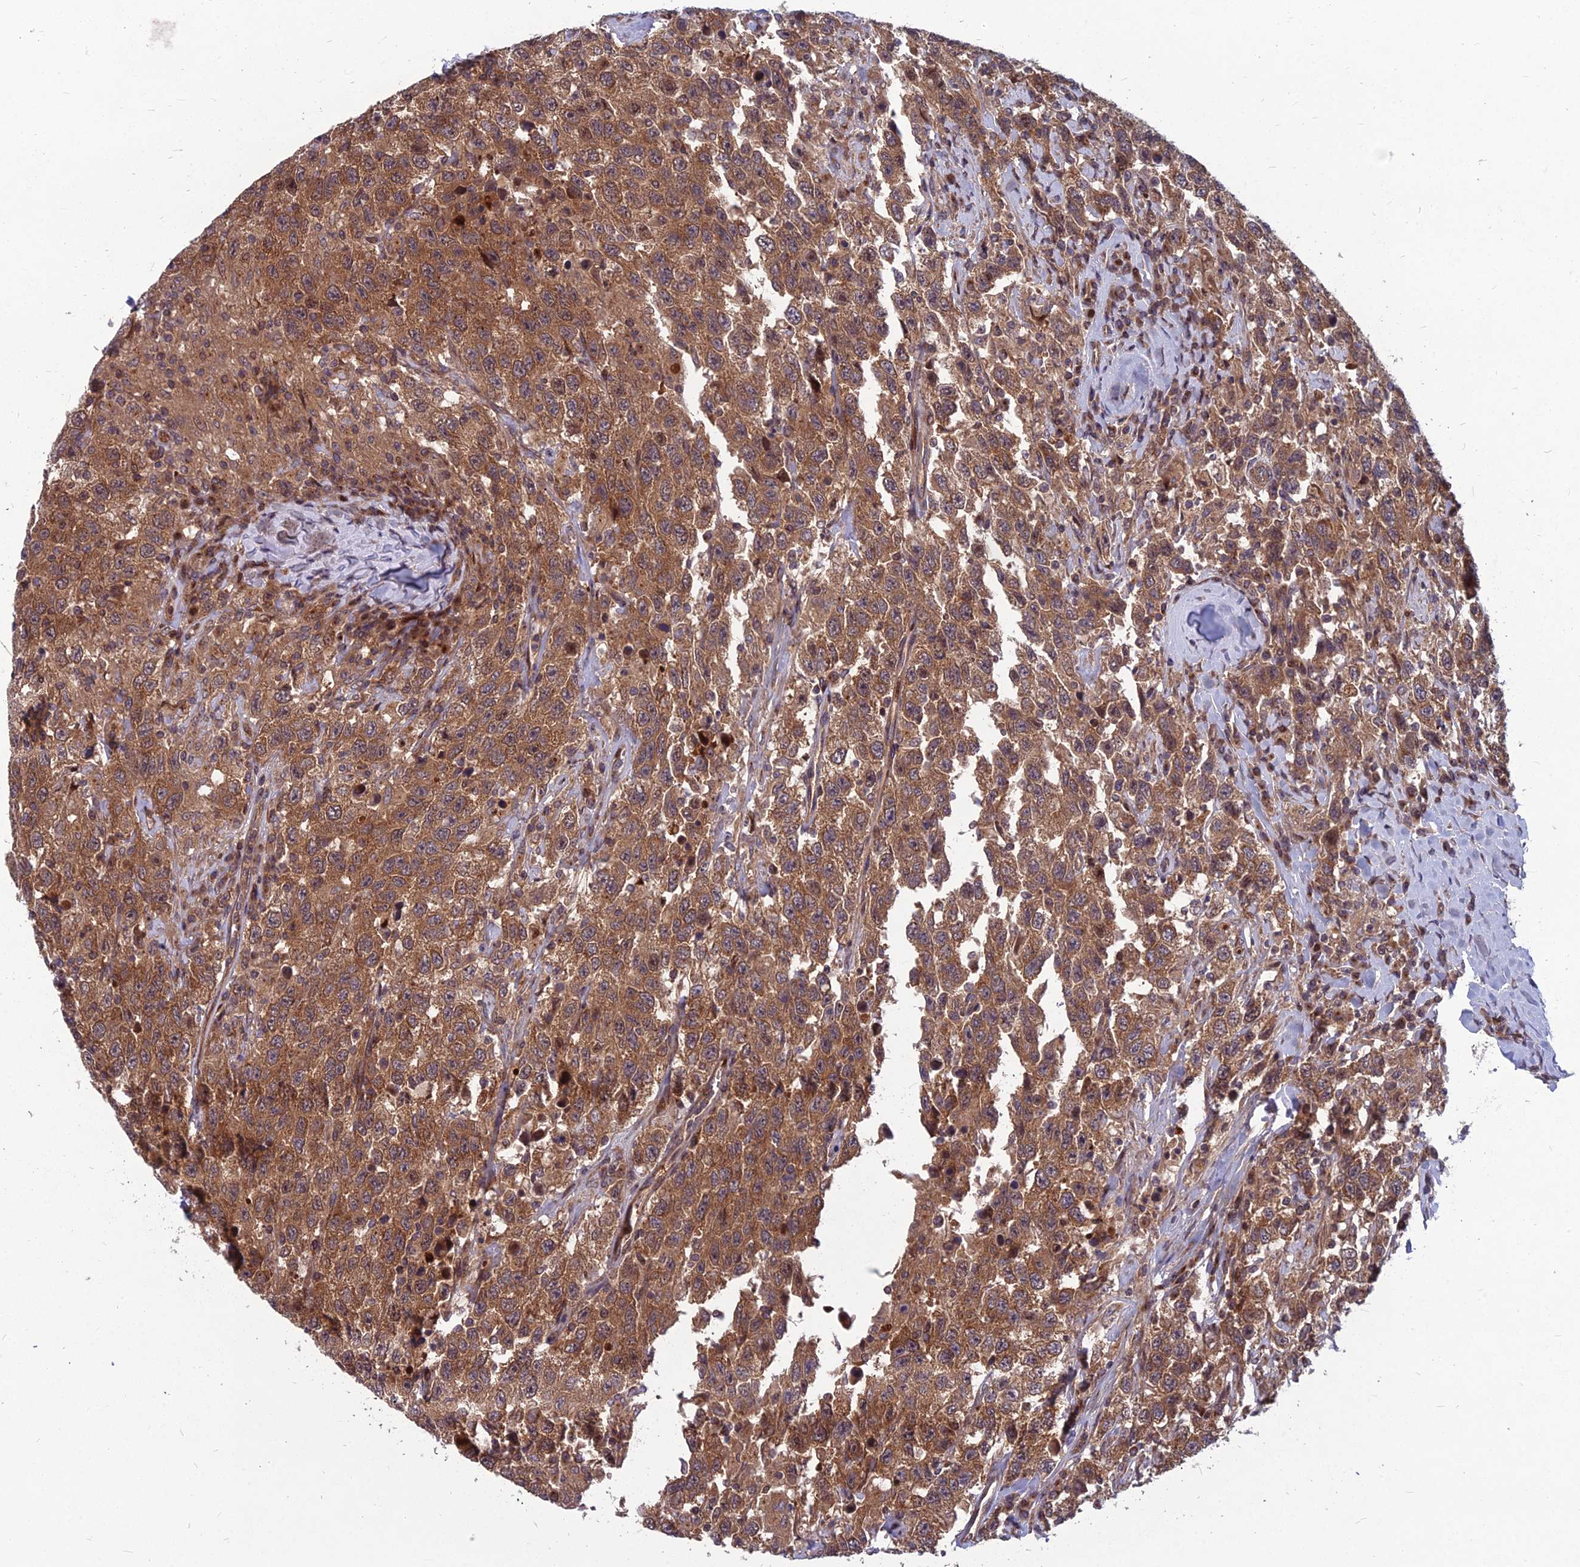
{"staining": {"intensity": "moderate", "quantity": ">75%", "location": "cytoplasmic/membranous"}, "tissue": "testis cancer", "cell_type": "Tumor cells", "image_type": "cancer", "snomed": [{"axis": "morphology", "description": "Seminoma, NOS"}, {"axis": "topography", "description": "Testis"}], "caption": "Immunohistochemical staining of seminoma (testis) displays medium levels of moderate cytoplasmic/membranous positivity in about >75% of tumor cells. (DAB (3,3'-diaminobenzidine) IHC, brown staining for protein, blue staining for nuclei).", "gene": "MFSD8", "patient": {"sex": "male", "age": 65}}